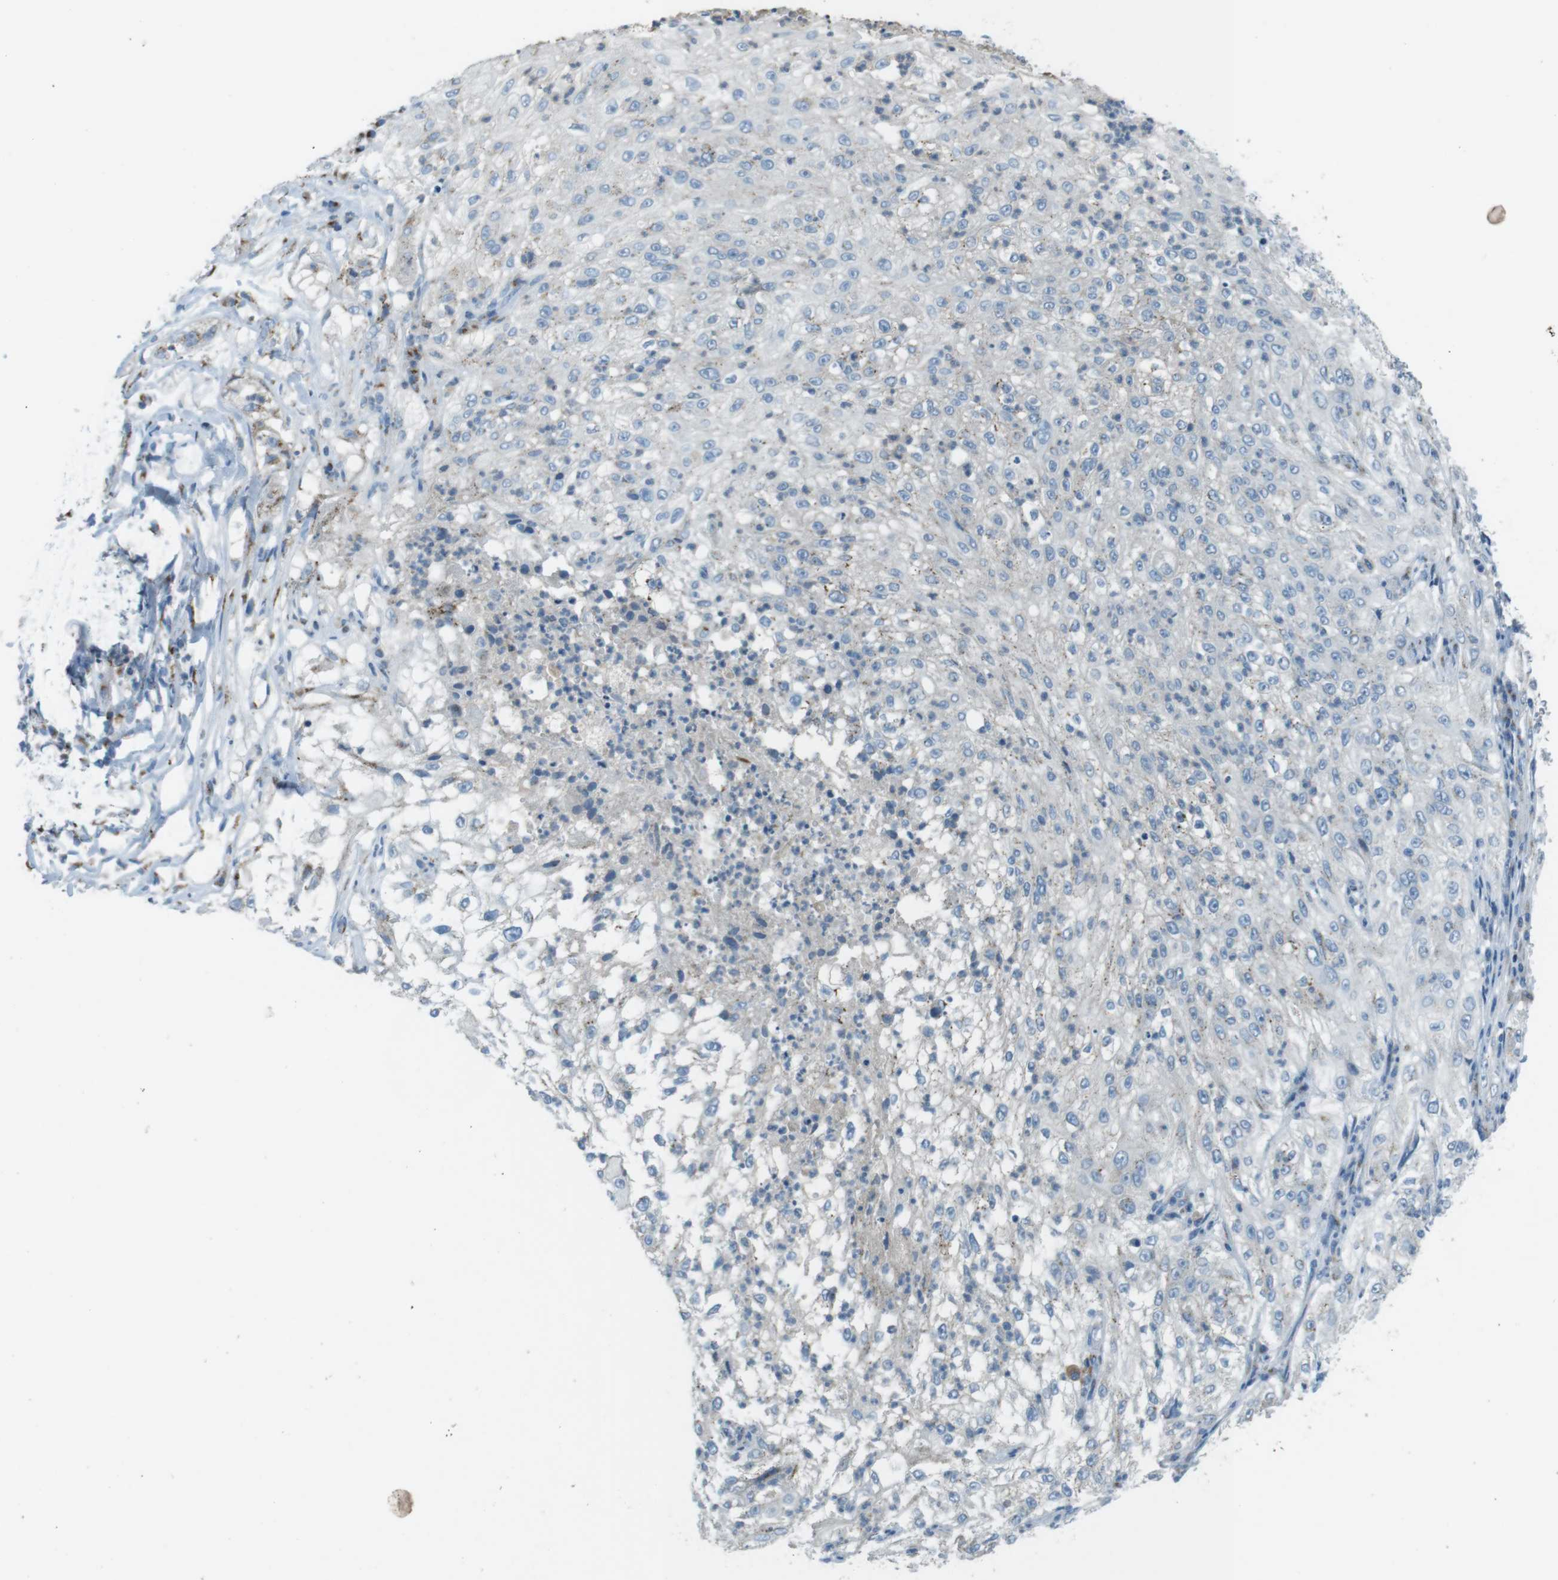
{"staining": {"intensity": "negative", "quantity": "none", "location": "none"}, "tissue": "lung cancer", "cell_type": "Tumor cells", "image_type": "cancer", "snomed": [{"axis": "morphology", "description": "Inflammation, NOS"}, {"axis": "morphology", "description": "Squamous cell carcinoma, NOS"}, {"axis": "topography", "description": "Lymph node"}, {"axis": "topography", "description": "Soft tissue"}, {"axis": "topography", "description": "Lung"}], "caption": "This is an immunohistochemistry (IHC) image of human lung squamous cell carcinoma. There is no positivity in tumor cells.", "gene": "TXNDC15", "patient": {"sex": "male", "age": 66}}